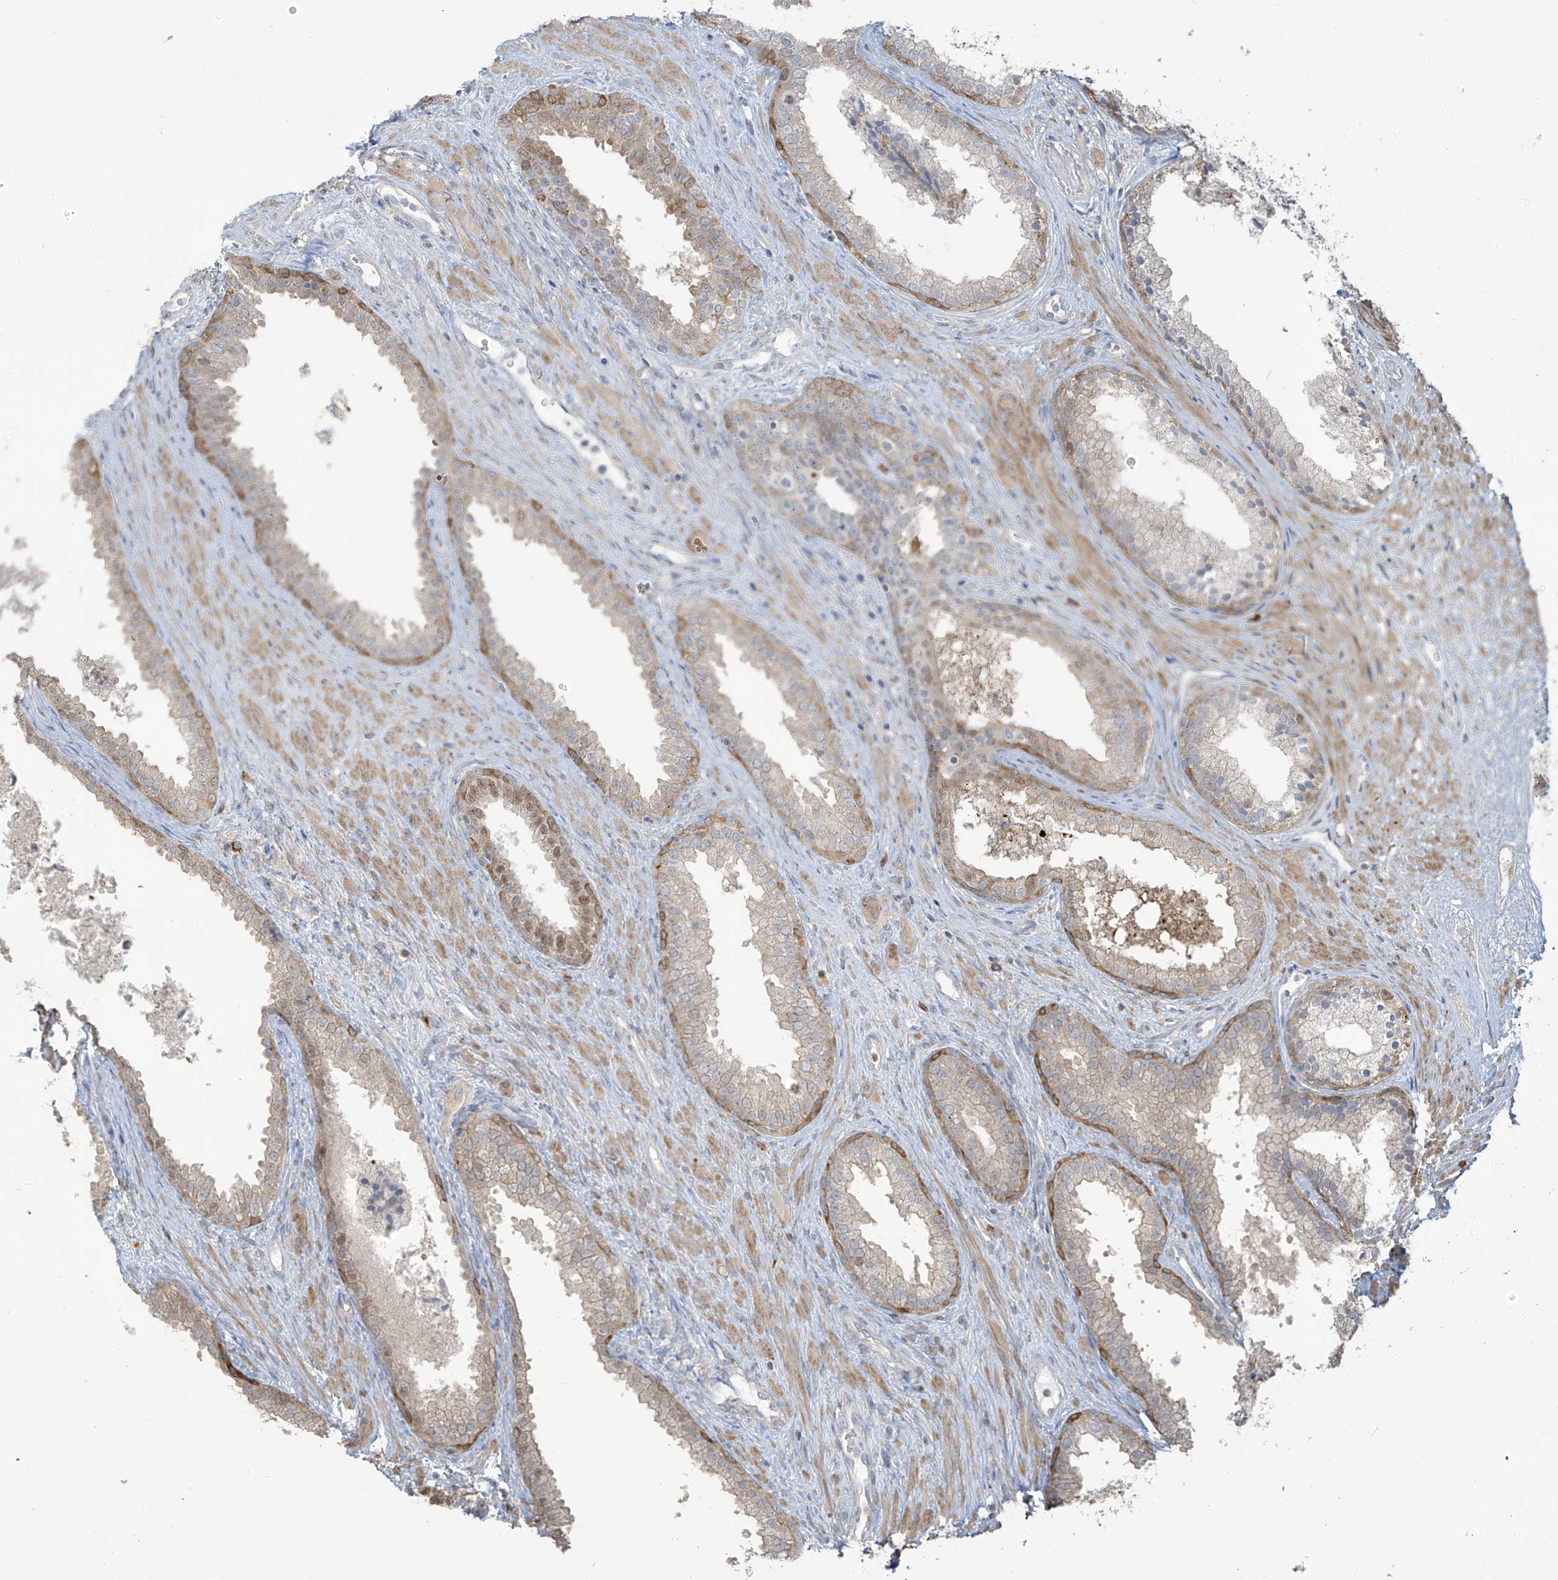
{"staining": {"intensity": "moderate", "quantity": "<25%", "location": "cytoplasmic/membranous"}, "tissue": "prostate", "cell_type": "Glandular cells", "image_type": "normal", "snomed": [{"axis": "morphology", "description": "Normal tissue, NOS"}, {"axis": "topography", "description": "Prostate"}], "caption": "Prostate was stained to show a protein in brown. There is low levels of moderate cytoplasmic/membranous positivity in about <25% of glandular cells. The protein of interest is stained brown, and the nuclei are stained in blue (DAB (3,3'-diaminobenzidine) IHC with brightfield microscopy, high magnification).", "gene": "TAGAP", "patient": {"sex": "male", "age": 76}}